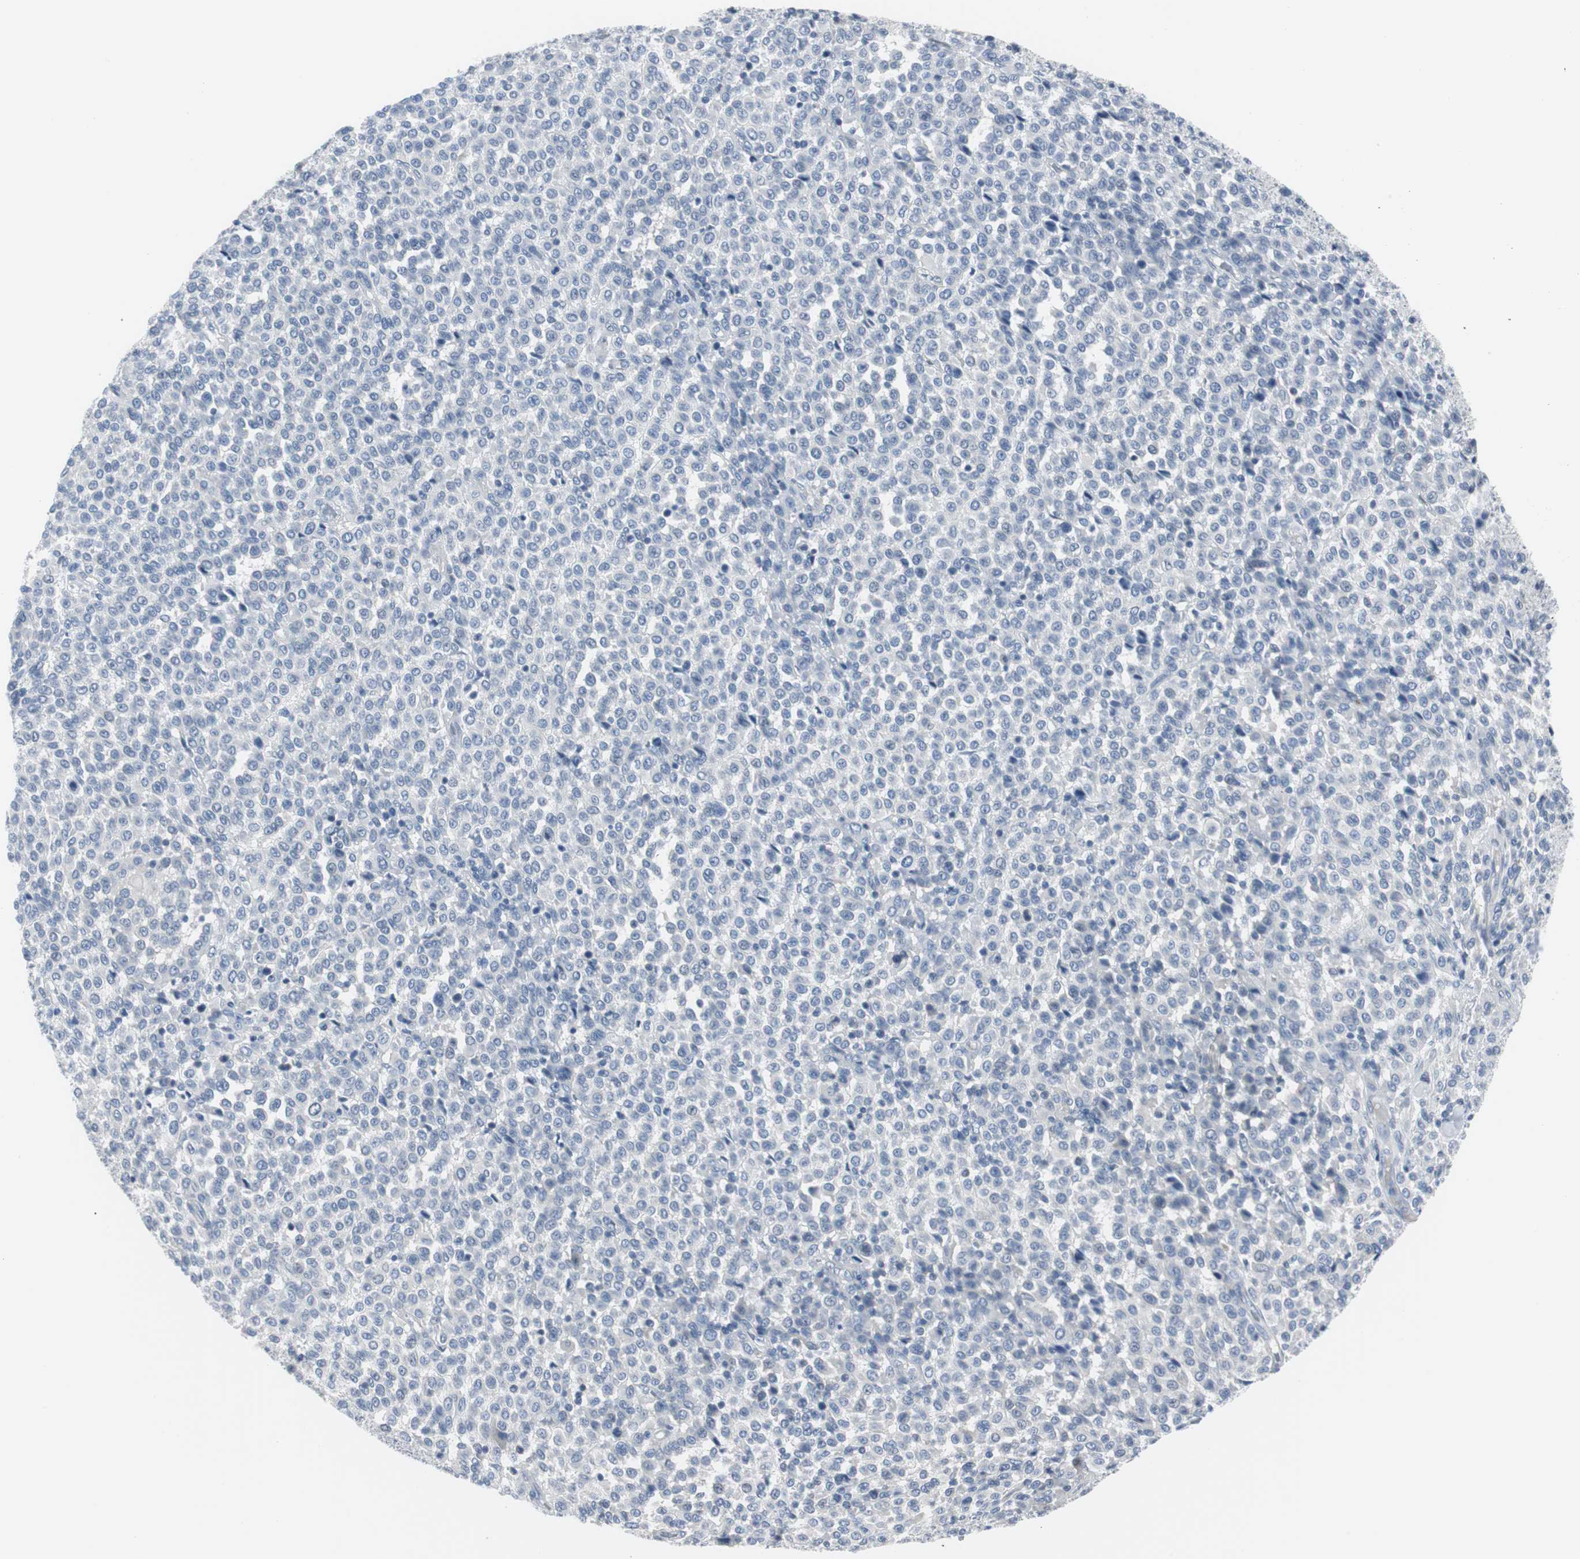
{"staining": {"intensity": "negative", "quantity": "none", "location": "none"}, "tissue": "melanoma", "cell_type": "Tumor cells", "image_type": "cancer", "snomed": [{"axis": "morphology", "description": "Malignant melanoma, Metastatic site"}, {"axis": "topography", "description": "Pancreas"}], "caption": "Tumor cells are negative for protein expression in human melanoma. (Brightfield microscopy of DAB (3,3'-diaminobenzidine) immunohistochemistry at high magnification).", "gene": "RASA1", "patient": {"sex": "female", "age": 30}}